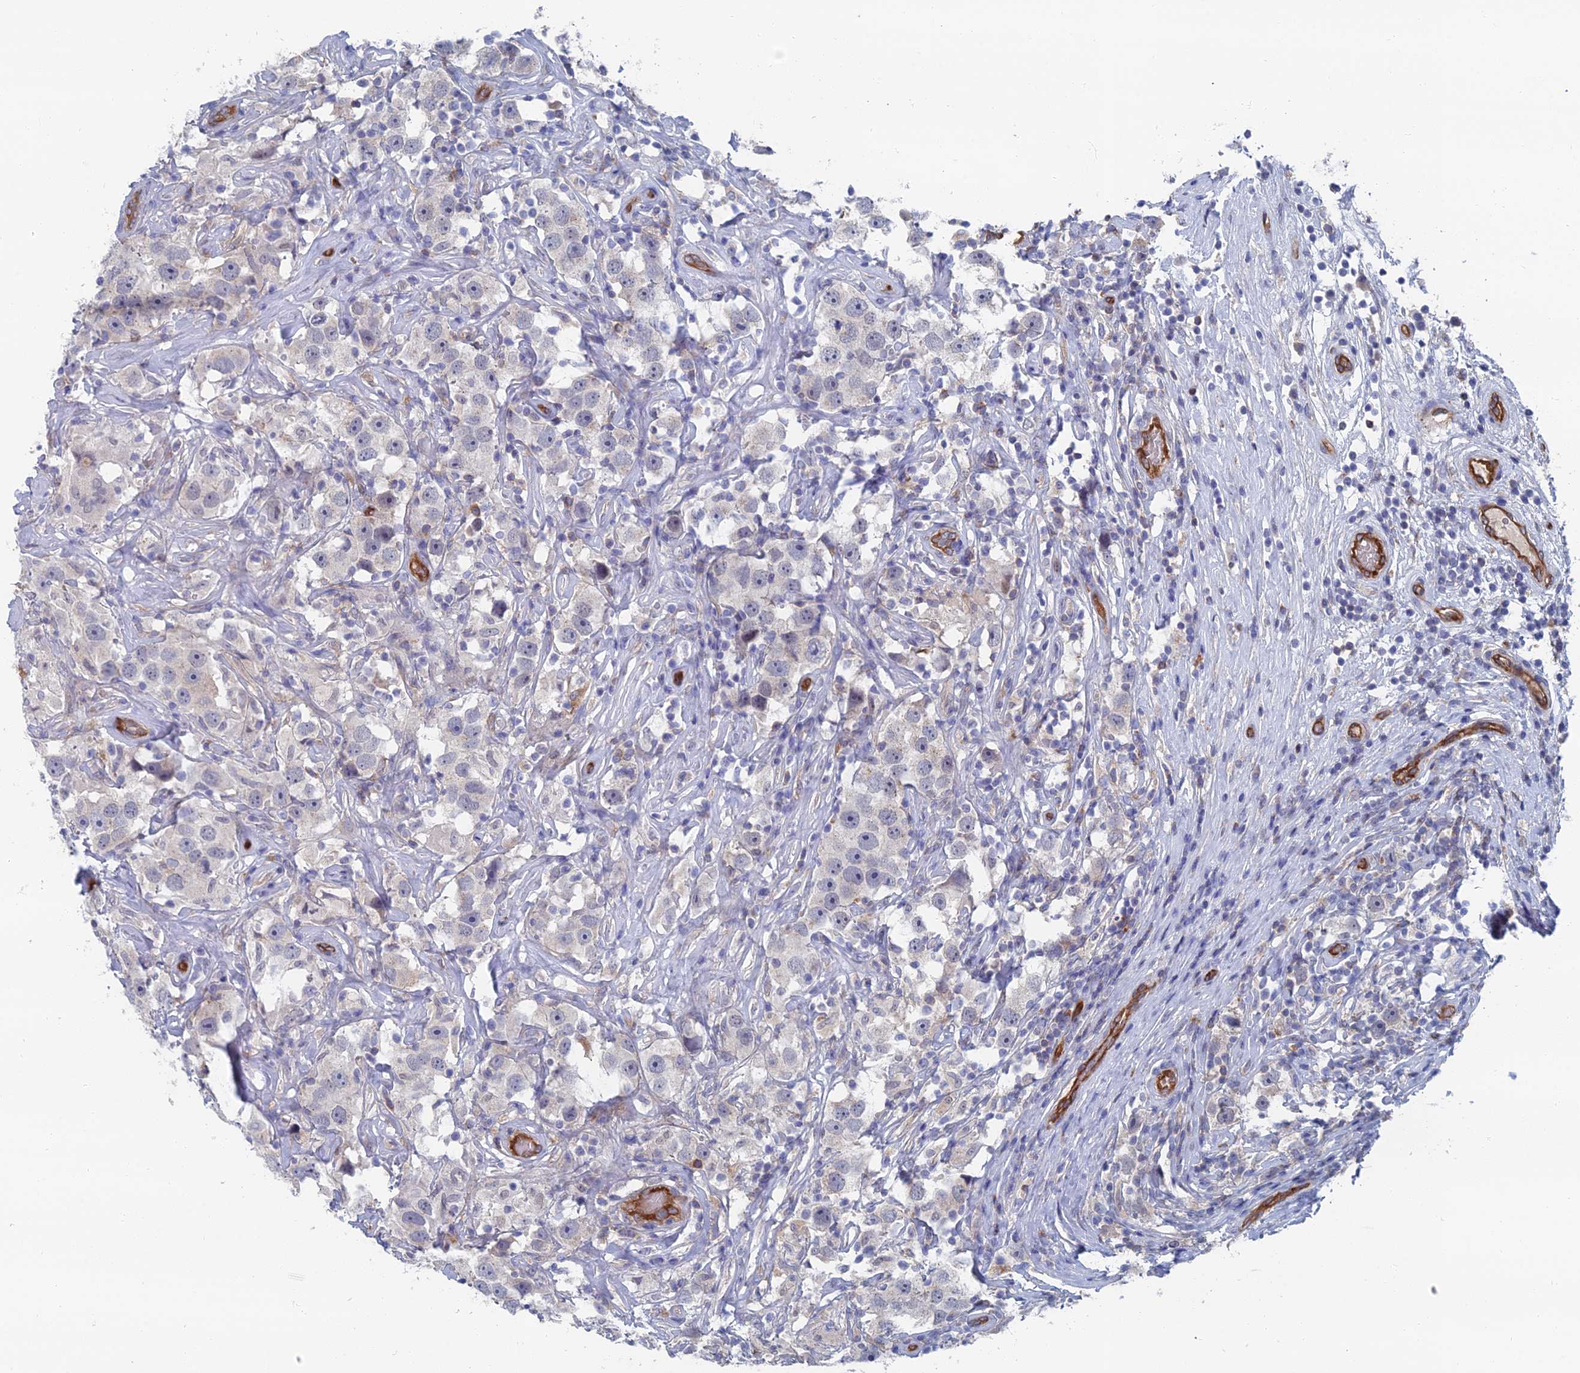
{"staining": {"intensity": "negative", "quantity": "none", "location": "none"}, "tissue": "testis cancer", "cell_type": "Tumor cells", "image_type": "cancer", "snomed": [{"axis": "morphology", "description": "Seminoma, NOS"}, {"axis": "topography", "description": "Testis"}], "caption": "A high-resolution histopathology image shows immunohistochemistry staining of testis seminoma, which shows no significant staining in tumor cells. (DAB immunohistochemistry, high magnification).", "gene": "ARAP3", "patient": {"sex": "male", "age": 49}}